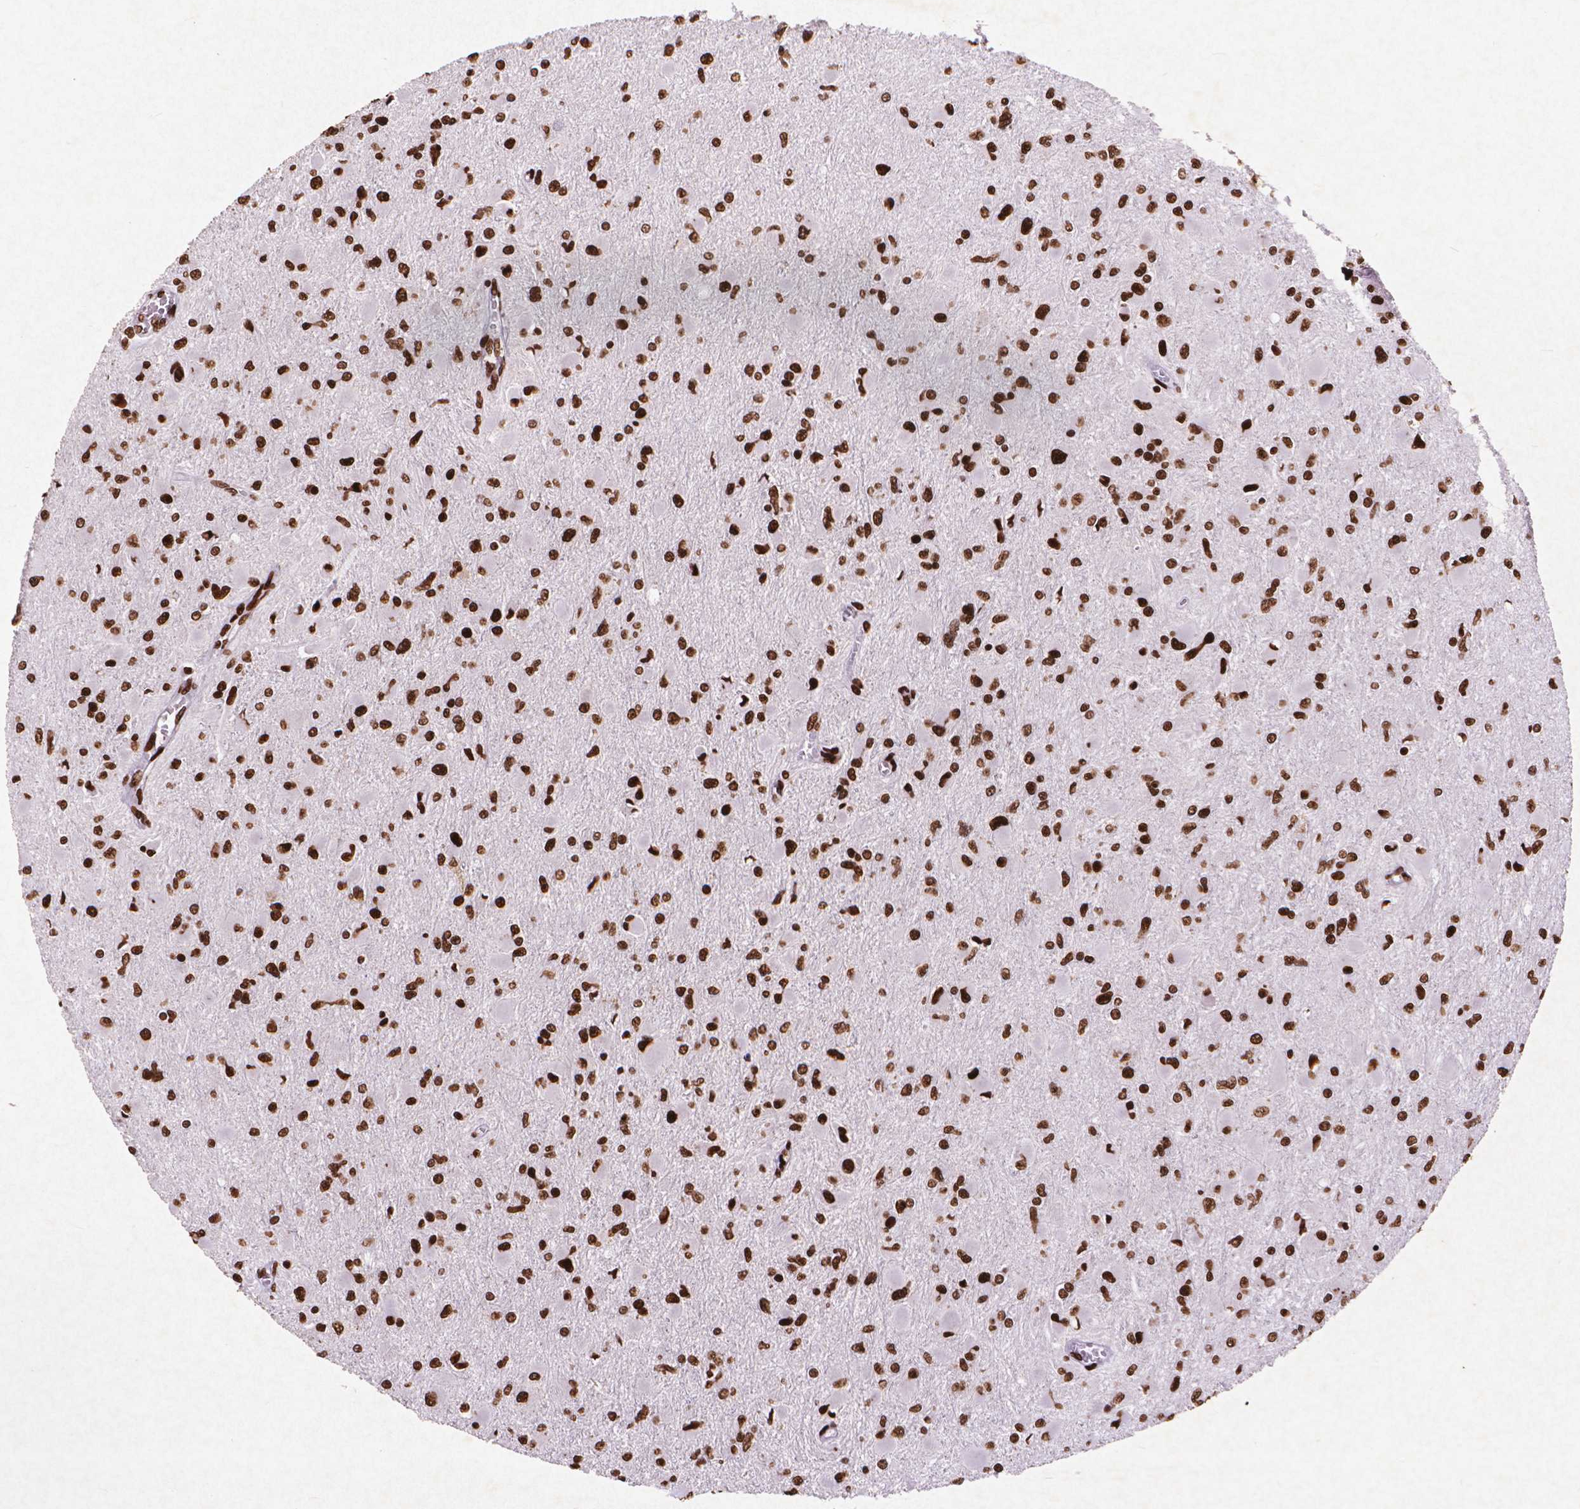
{"staining": {"intensity": "strong", "quantity": ">75%", "location": "nuclear"}, "tissue": "glioma", "cell_type": "Tumor cells", "image_type": "cancer", "snomed": [{"axis": "morphology", "description": "Glioma, malignant, High grade"}, {"axis": "topography", "description": "Cerebral cortex"}], "caption": "The image reveals a brown stain indicating the presence of a protein in the nuclear of tumor cells in high-grade glioma (malignant).", "gene": "CITED2", "patient": {"sex": "female", "age": 36}}